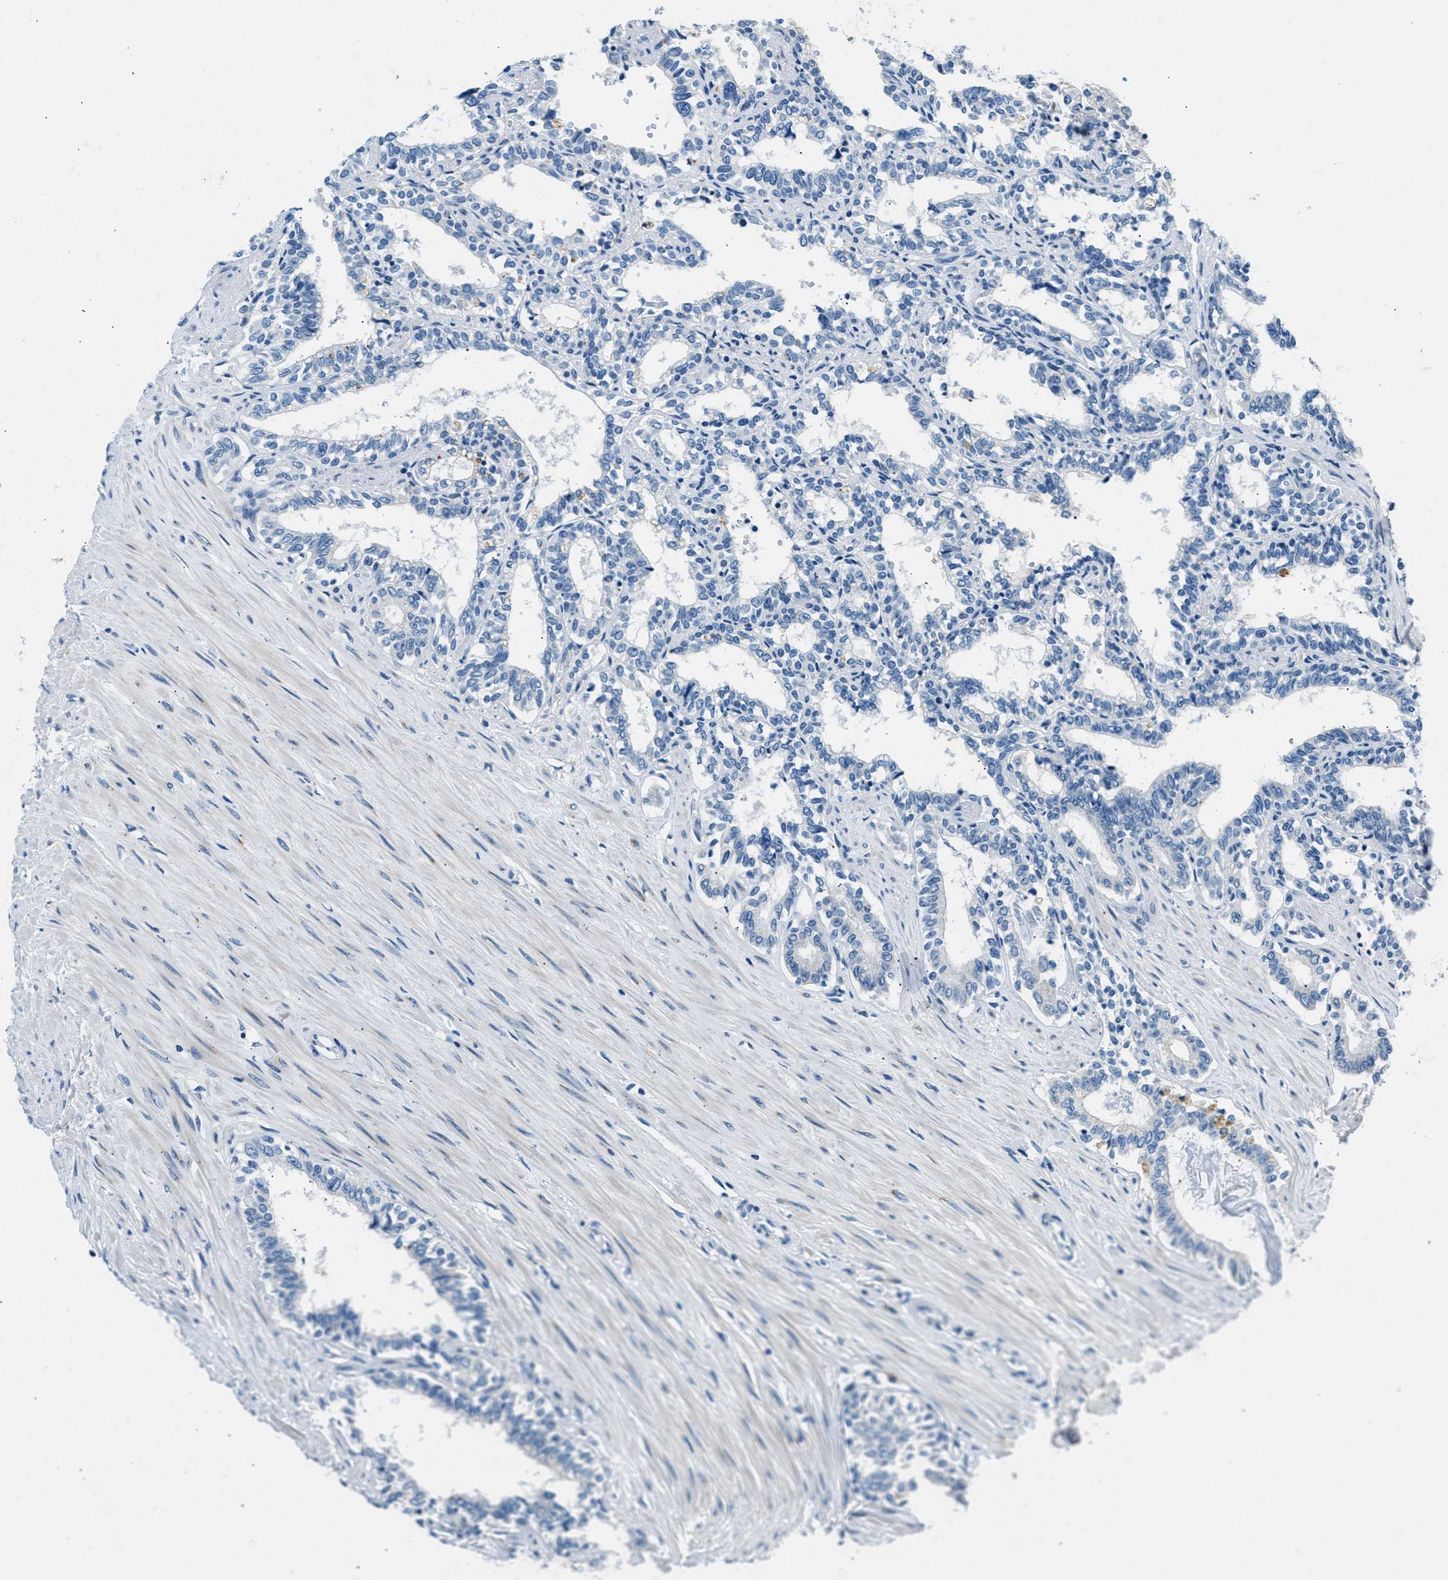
{"staining": {"intensity": "negative", "quantity": "none", "location": "none"}, "tissue": "seminal vesicle", "cell_type": "Glandular cells", "image_type": "normal", "snomed": [{"axis": "morphology", "description": "Normal tissue, NOS"}, {"axis": "morphology", "description": "Adenocarcinoma, High grade"}, {"axis": "topography", "description": "Prostate"}, {"axis": "topography", "description": "Seminal veicle"}], "caption": "High power microscopy image of an immunohistochemistry (IHC) photomicrograph of unremarkable seminal vesicle, revealing no significant positivity in glandular cells.", "gene": "CLDN18", "patient": {"sex": "male", "age": 55}}